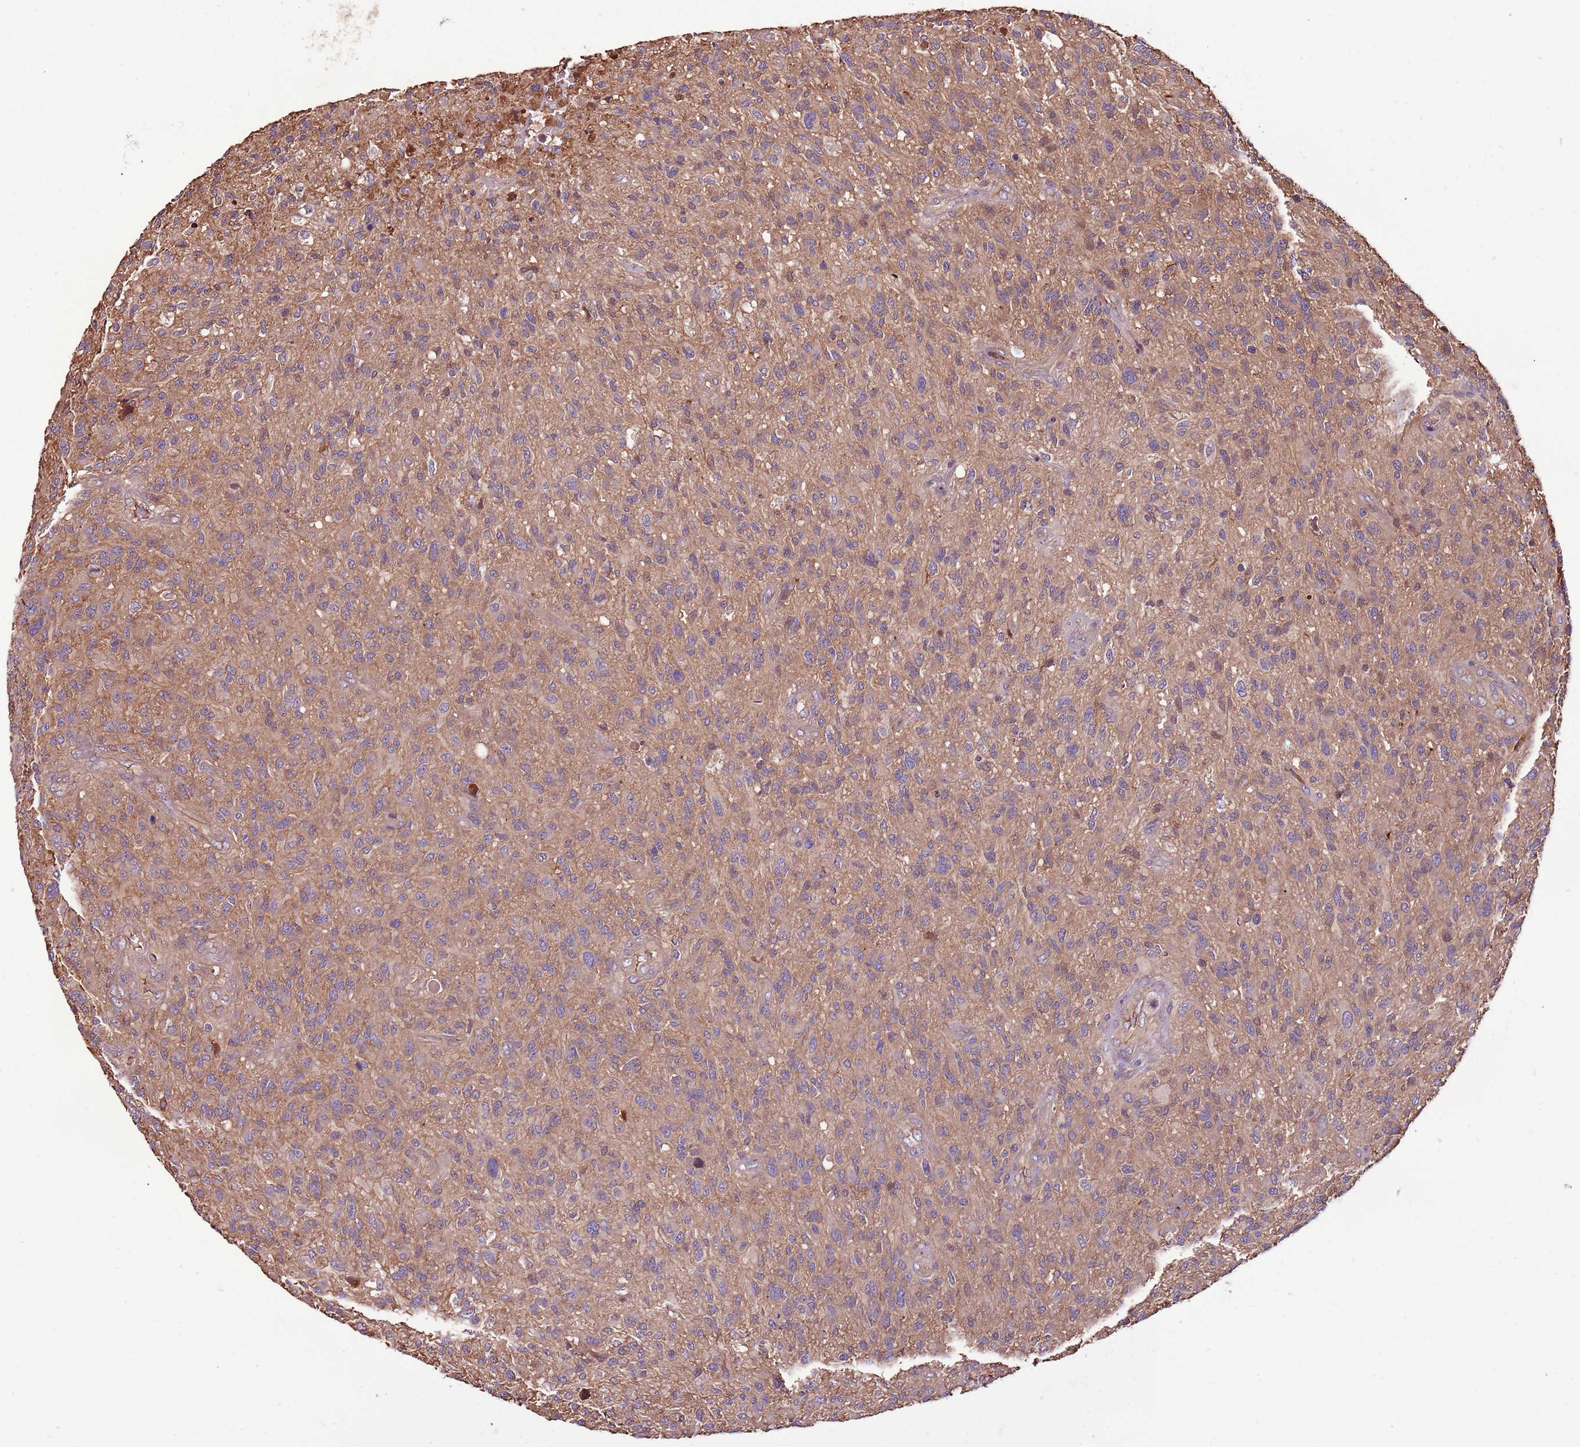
{"staining": {"intensity": "weak", "quantity": "<25%", "location": "cytoplasmic/membranous"}, "tissue": "glioma", "cell_type": "Tumor cells", "image_type": "cancer", "snomed": [{"axis": "morphology", "description": "Glioma, malignant, High grade"}, {"axis": "topography", "description": "Brain"}], "caption": "This is an IHC micrograph of high-grade glioma (malignant). There is no staining in tumor cells.", "gene": "DENR", "patient": {"sex": "male", "age": 47}}